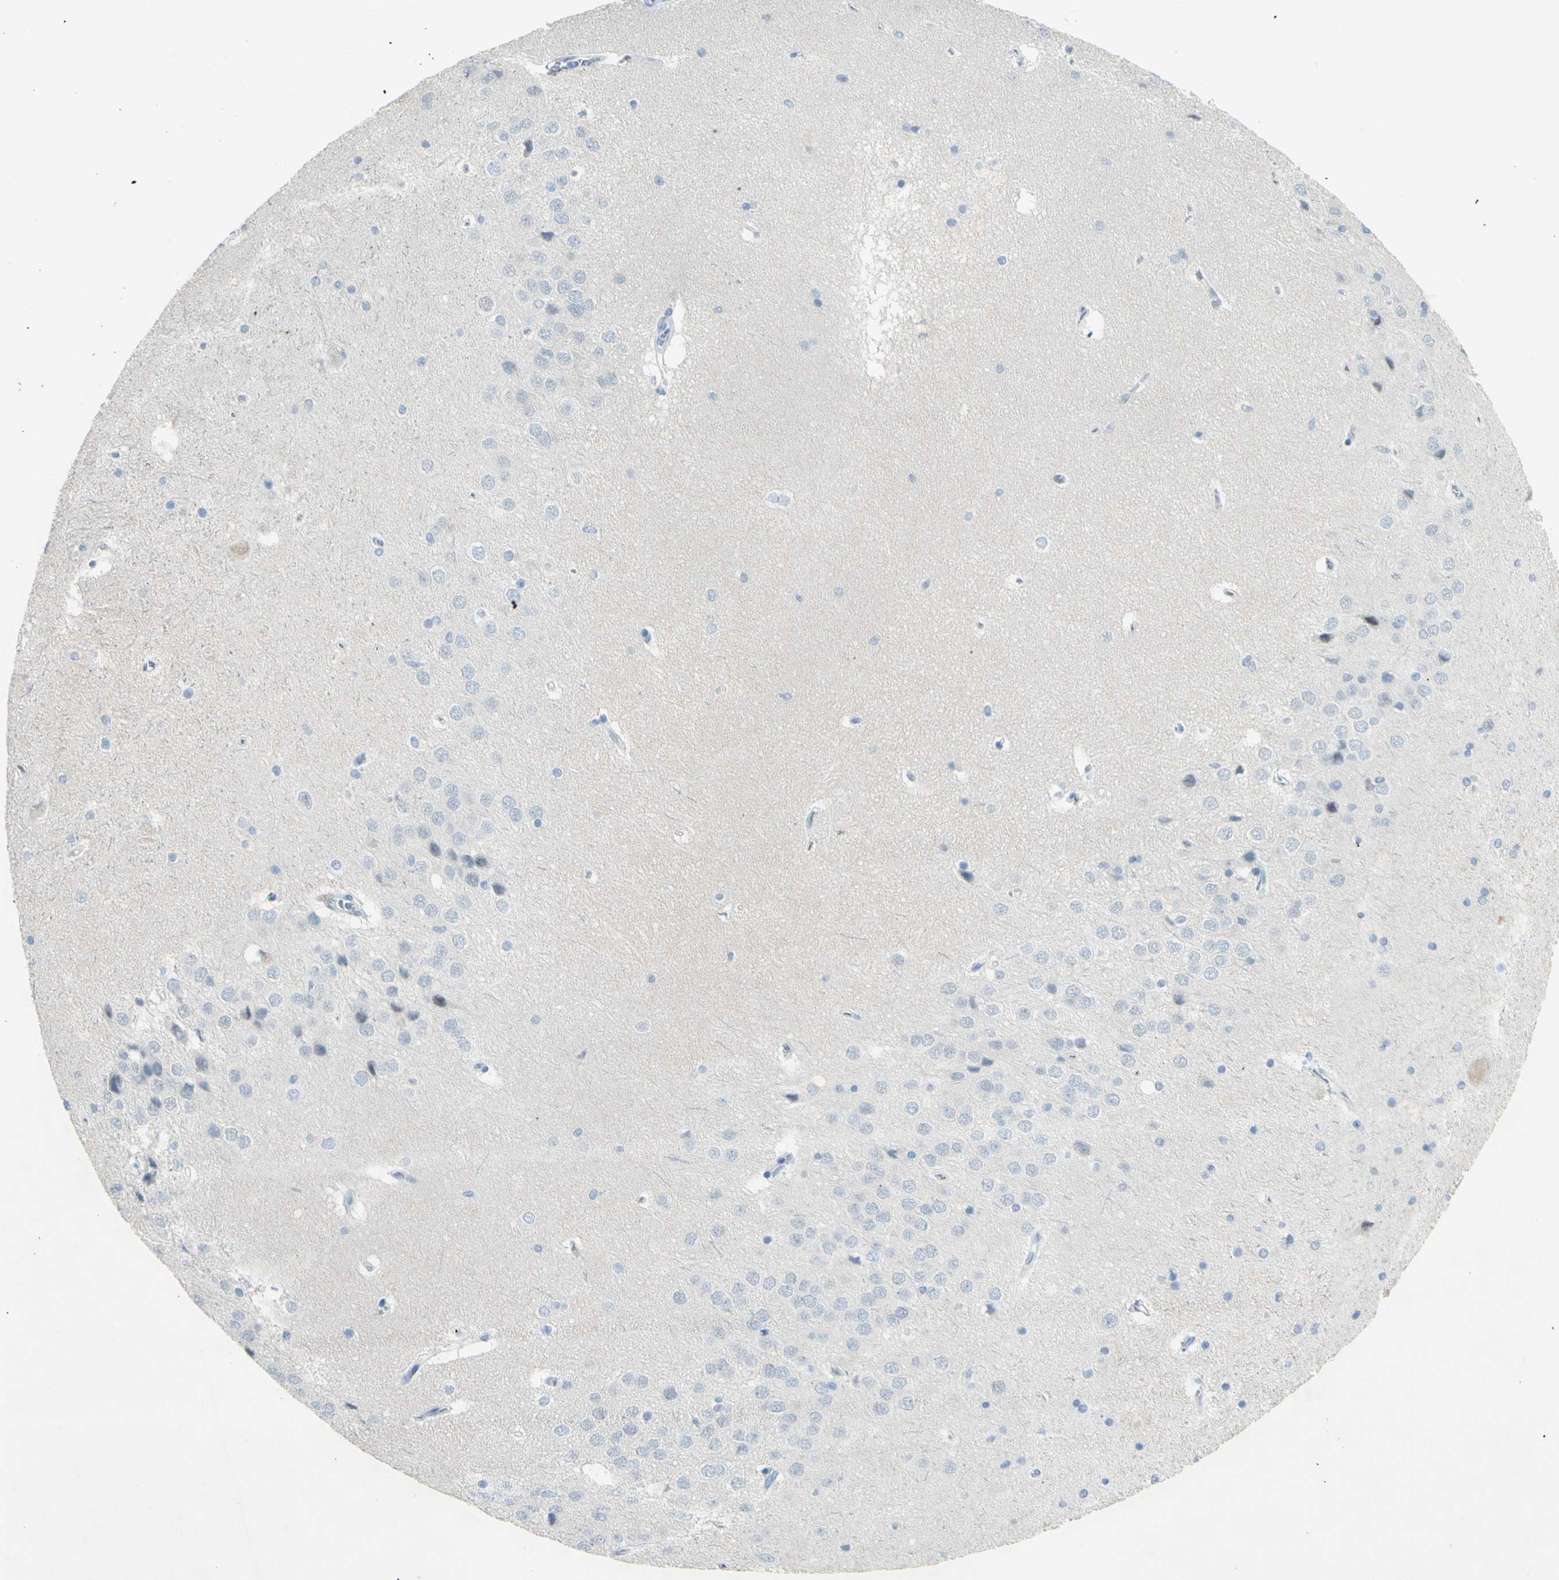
{"staining": {"intensity": "negative", "quantity": "none", "location": "none"}, "tissue": "hippocampus", "cell_type": "Glial cells", "image_type": "normal", "snomed": [{"axis": "morphology", "description": "Normal tissue, NOS"}, {"axis": "topography", "description": "Hippocampus"}], "caption": "This is an immunohistochemistry (IHC) photomicrograph of benign hippocampus. There is no staining in glial cells.", "gene": "GDF15", "patient": {"sex": "female", "age": 19}}